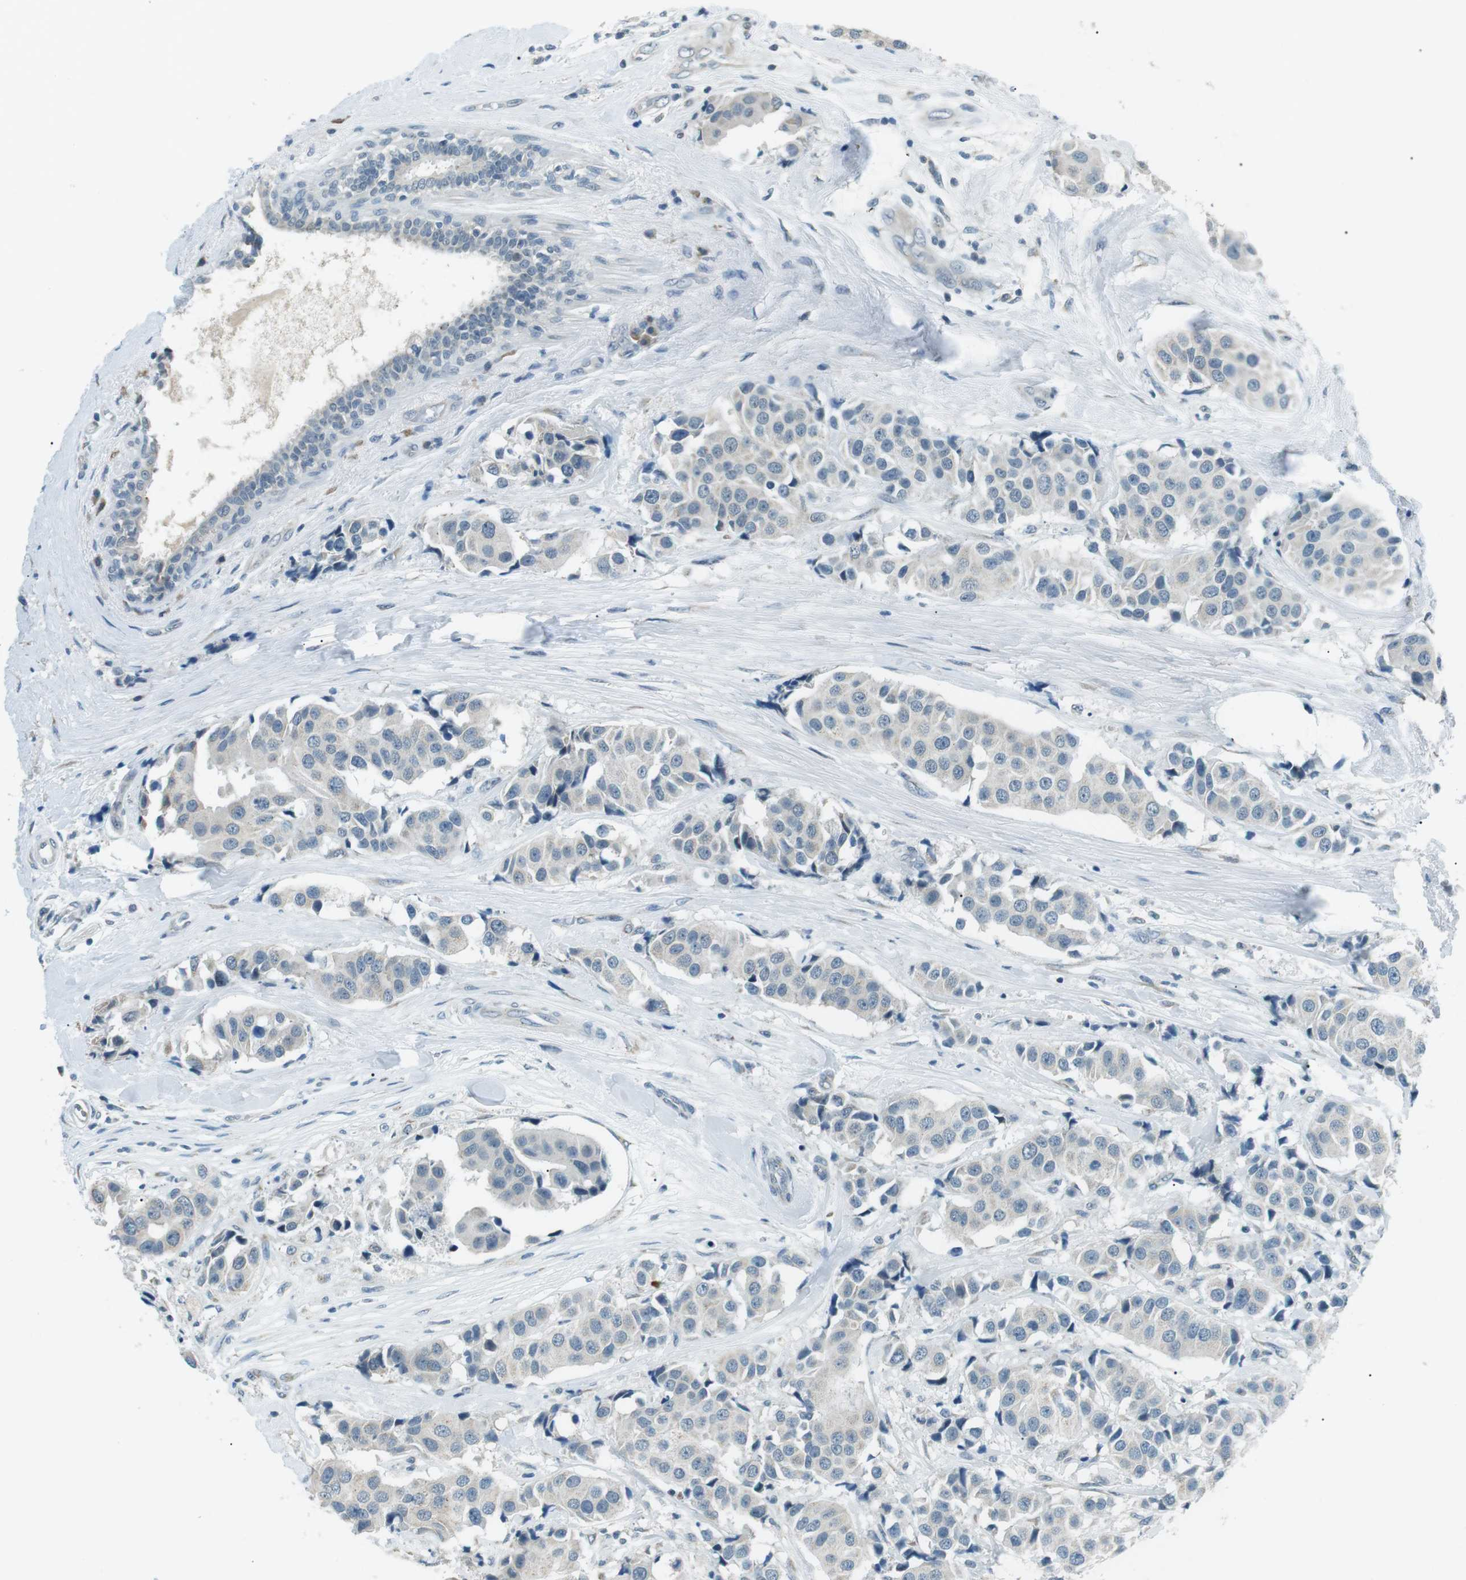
{"staining": {"intensity": "negative", "quantity": "none", "location": "none"}, "tissue": "breast cancer", "cell_type": "Tumor cells", "image_type": "cancer", "snomed": [{"axis": "morphology", "description": "Normal tissue, NOS"}, {"axis": "morphology", "description": "Duct carcinoma"}, {"axis": "topography", "description": "Breast"}], "caption": "Tumor cells are negative for brown protein staining in breast cancer (intraductal carcinoma).", "gene": "SERPINB2", "patient": {"sex": "female", "age": 39}}